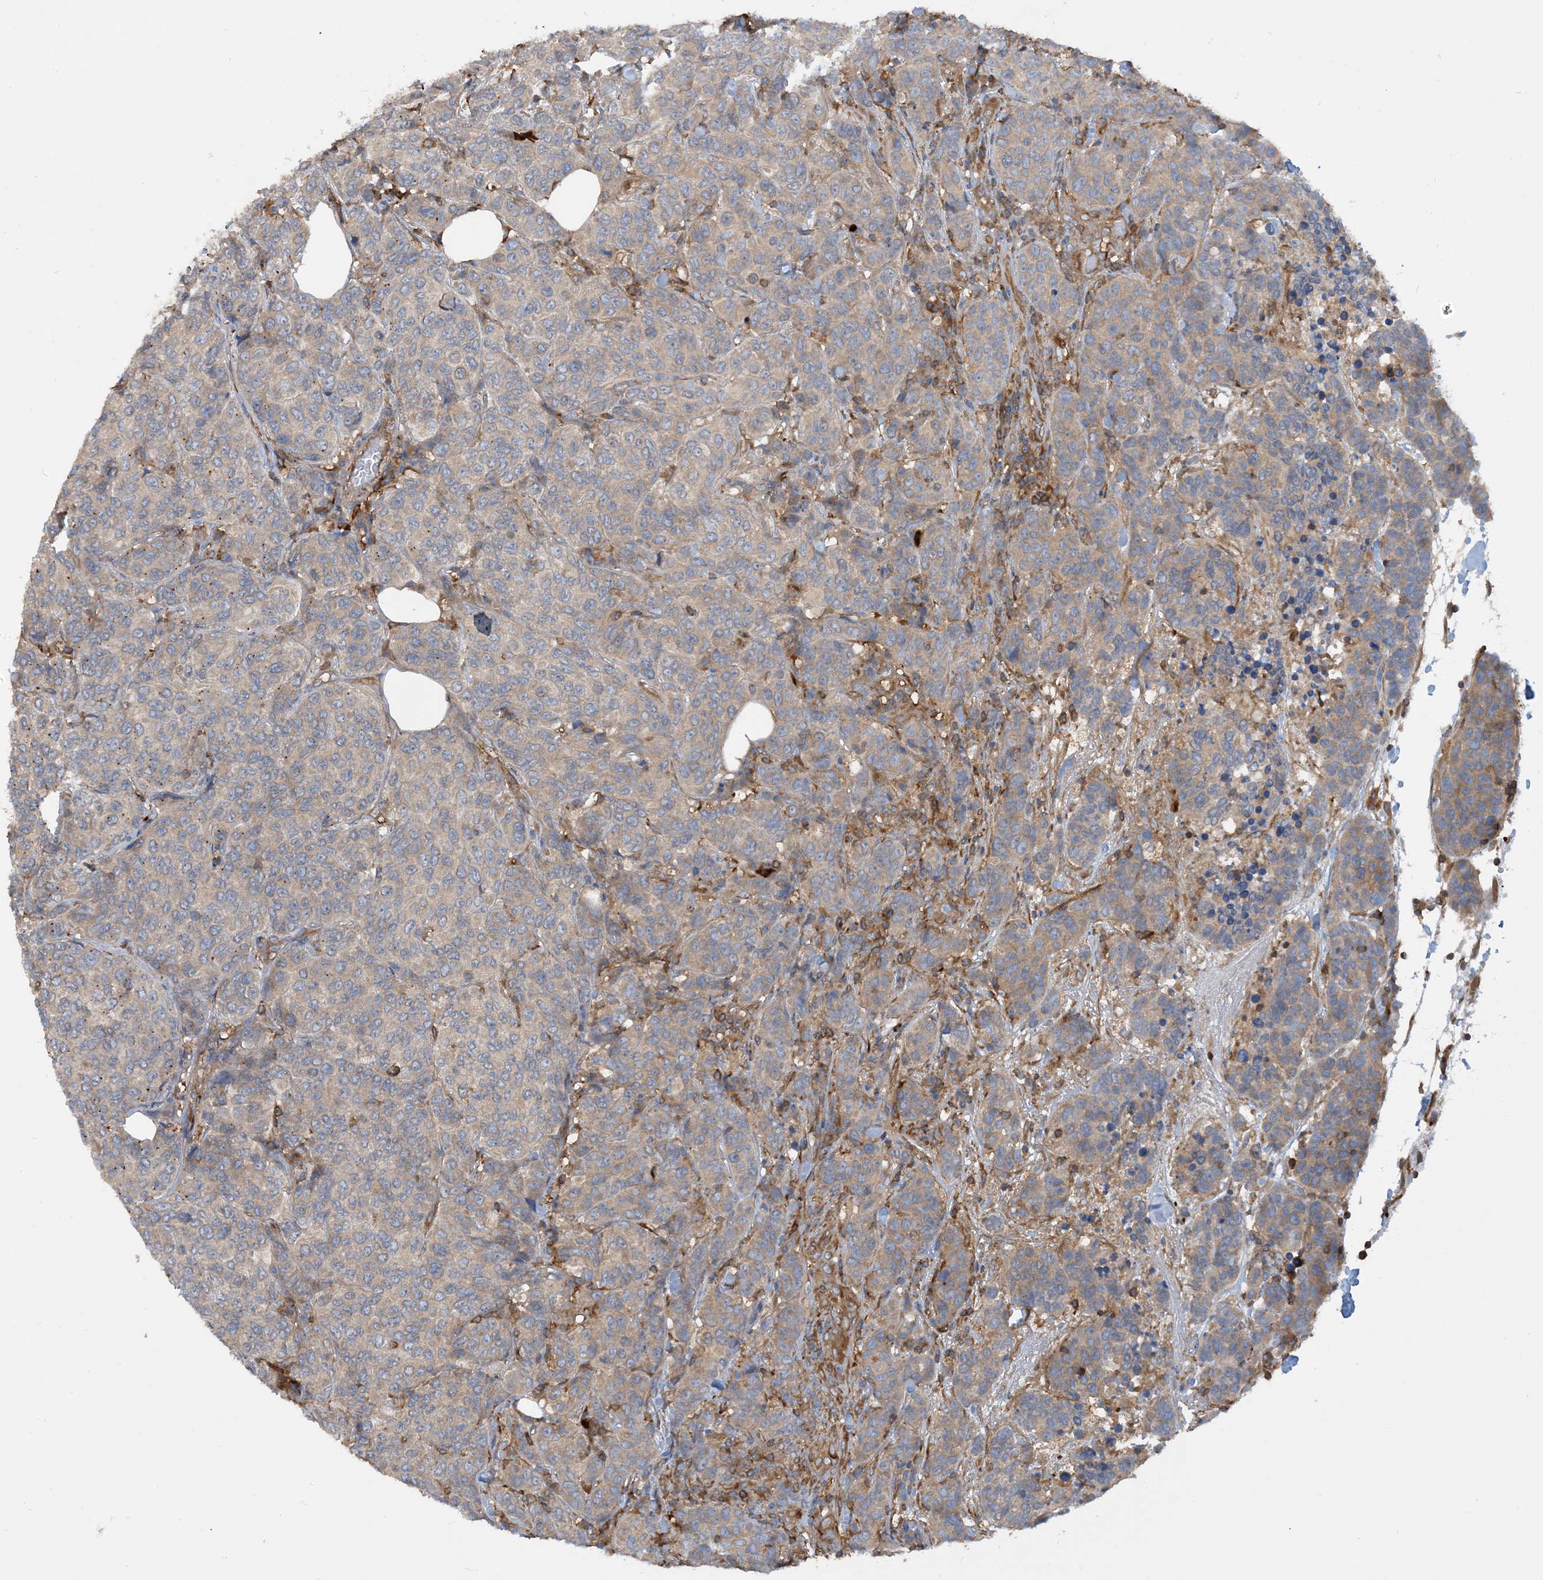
{"staining": {"intensity": "weak", "quantity": "25%-75%", "location": "cytoplasmic/membranous"}, "tissue": "breast cancer", "cell_type": "Tumor cells", "image_type": "cancer", "snomed": [{"axis": "morphology", "description": "Duct carcinoma"}, {"axis": "topography", "description": "Breast"}], "caption": "Approximately 25%-75% of tumor cells in human invasive ductal carcinoma (breast) display weak cytoplasmic/membranous protein expression as visualized by brown immunohistochemical staining.", "gene": "SFMBT2", "patient": {"sex": "female", "age": 55}}